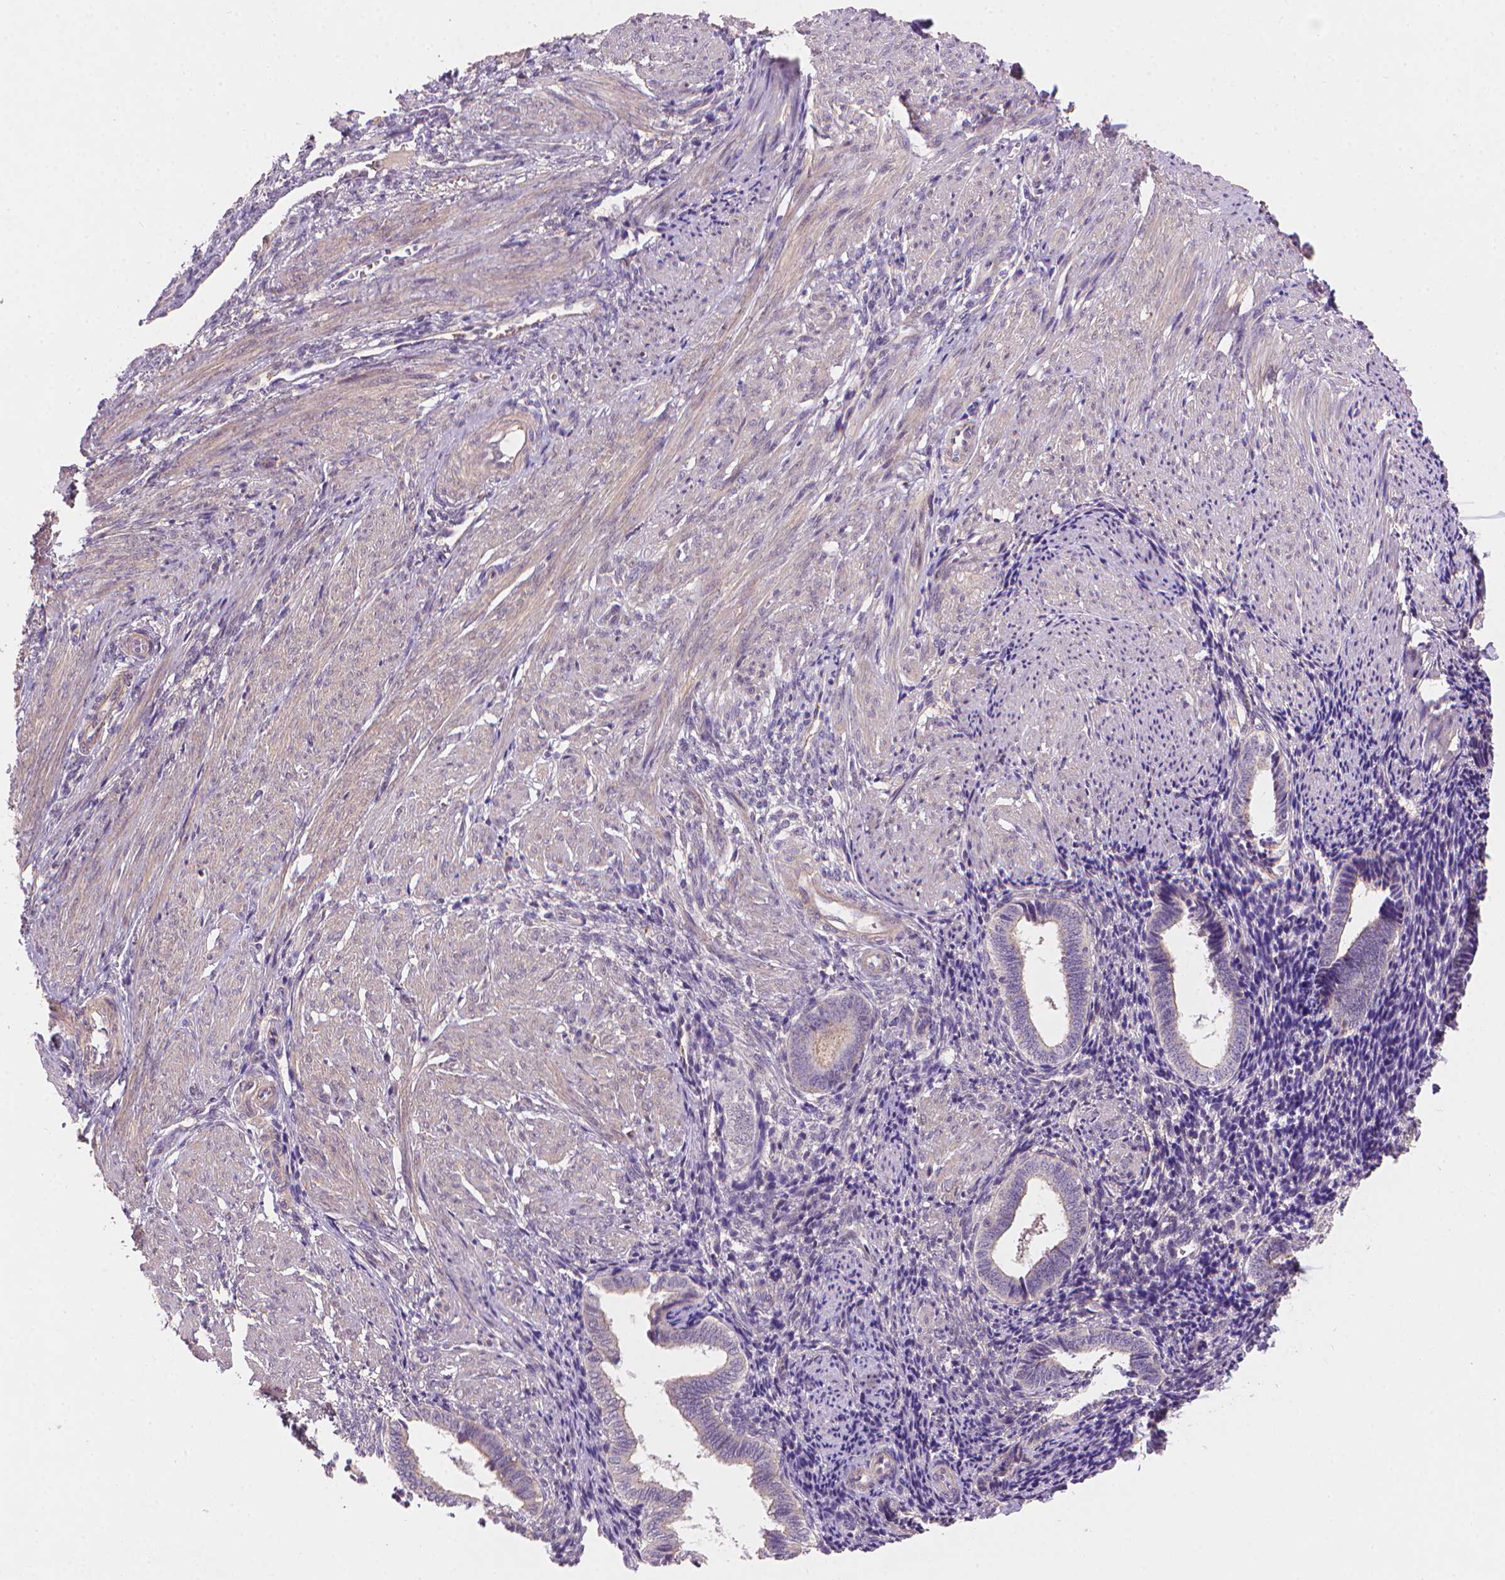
{"staining": {"intensity": "negative", "quantity": "none", "location": "none"}, "tissue": "endometrium", "cell_type": "Cells in endometrial stroma", "image_type": "normal", "snomed": [{"axis": "morphology", "description": "Normal tissue, NOS"}, {"axis": "topography", "description": "Endometrium"}], "caption": "Immunohistochemical staining of unremarkable human endometrium shows no significant positivity in cells in endometrial stroma. The staining is performed using DAB brown chromogen with nuclei counter-stained in using hematoxylin.", "gene": "AMMECR1L", "patient": {"sex": "female", "age": 42}}